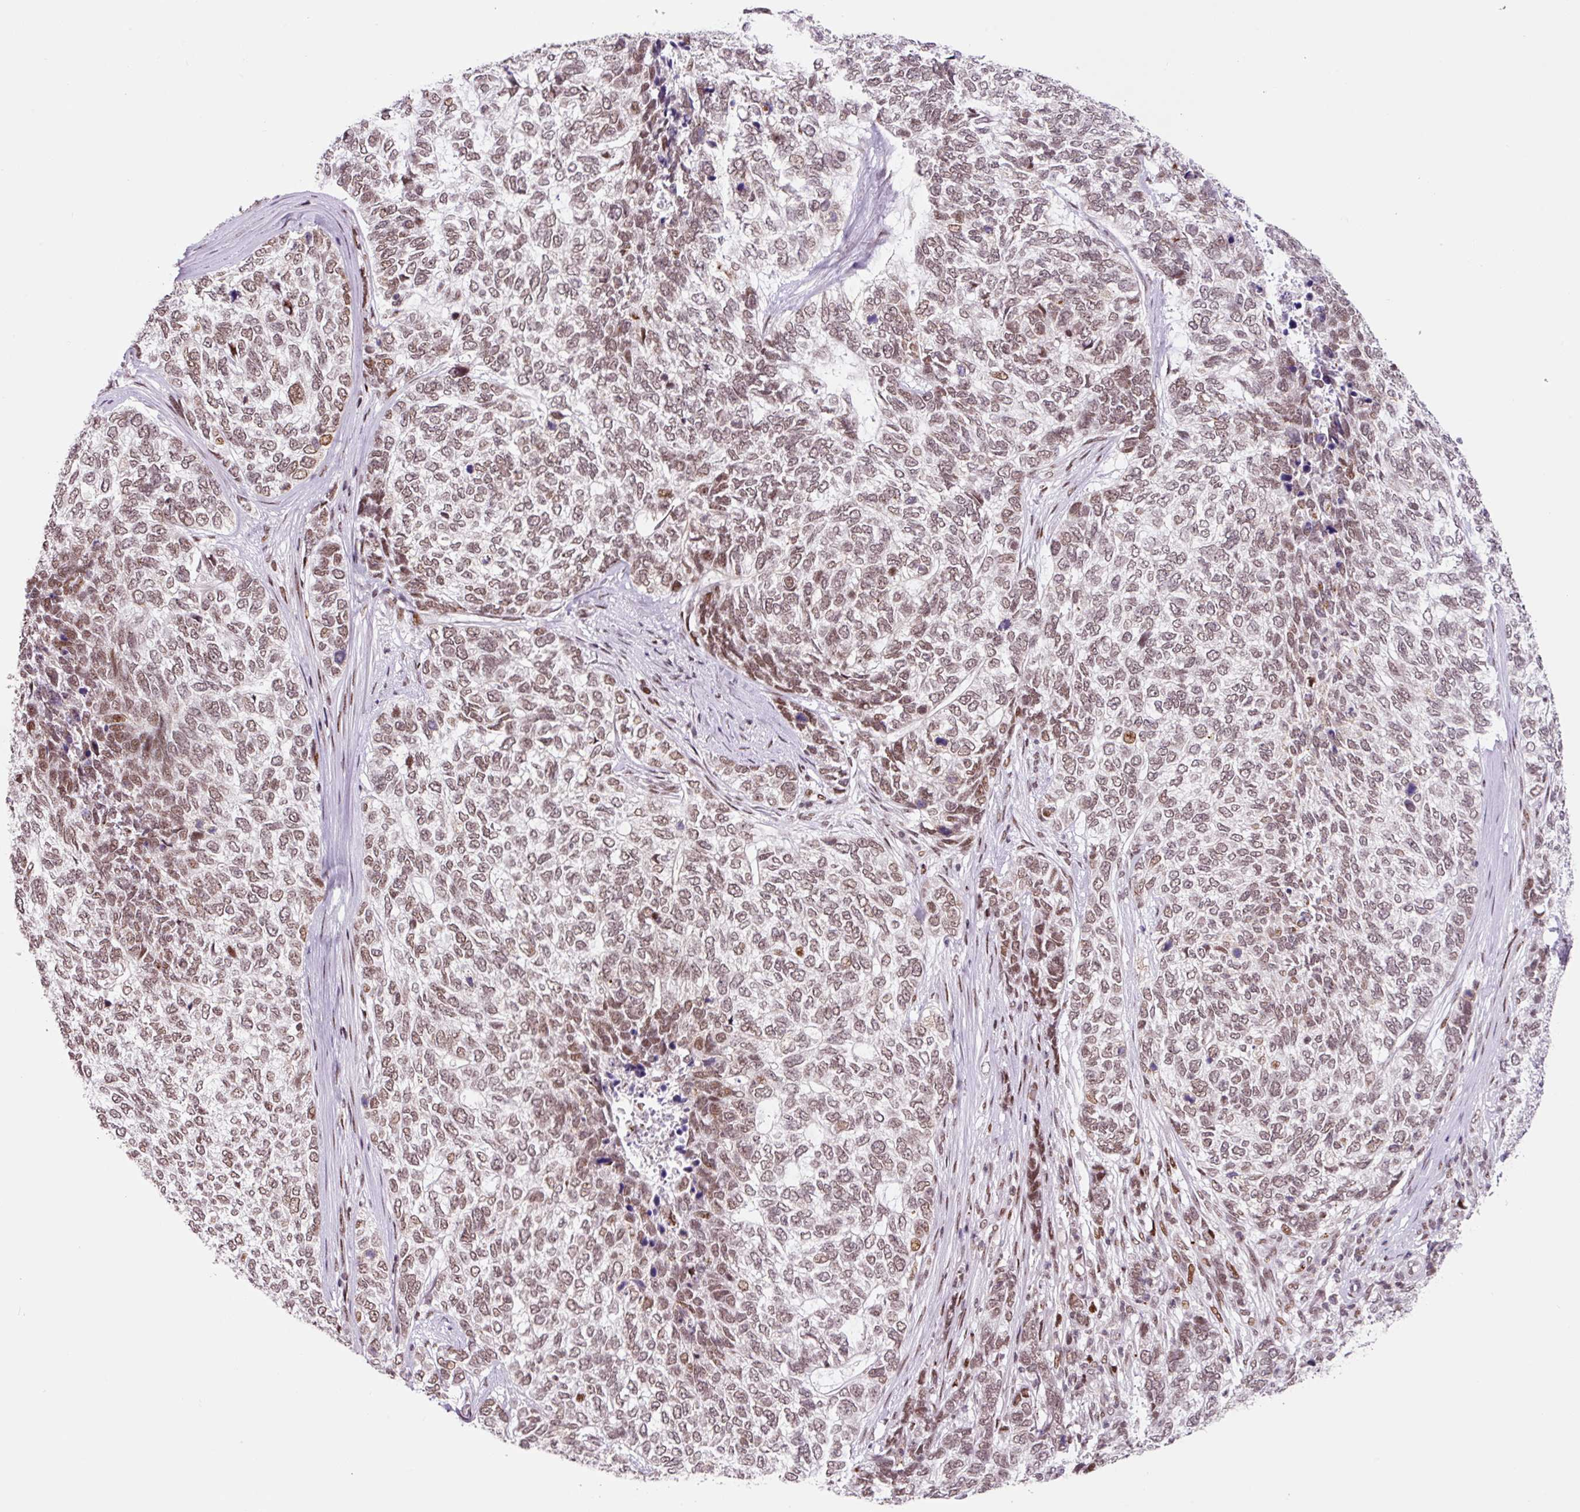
{"staining": {"intensity": "moderate", "quantity": ">75%", "location": "nuclear"}, "tissue": "skin cancer", "cell_type": "Tumor cells", "image_type": "cancer", "snomed": [{"axis": "morphology", "description": "Basal cell carcinoma"}, {"axis": "topography", "description": "Skin"}], "caption": "Immunohistochemical staining of skin cancer reveals medium levels of moderate nuclear protein staining in about >75% of tumor cells. Using DAB (3,3'-diaminobenzidine) (brown) and hematoxylin (blue) stains, captured at high magnification using brightfield microscopy.", "gene": "CCNL2", "patient": {"sex": "female", "age": 65}}